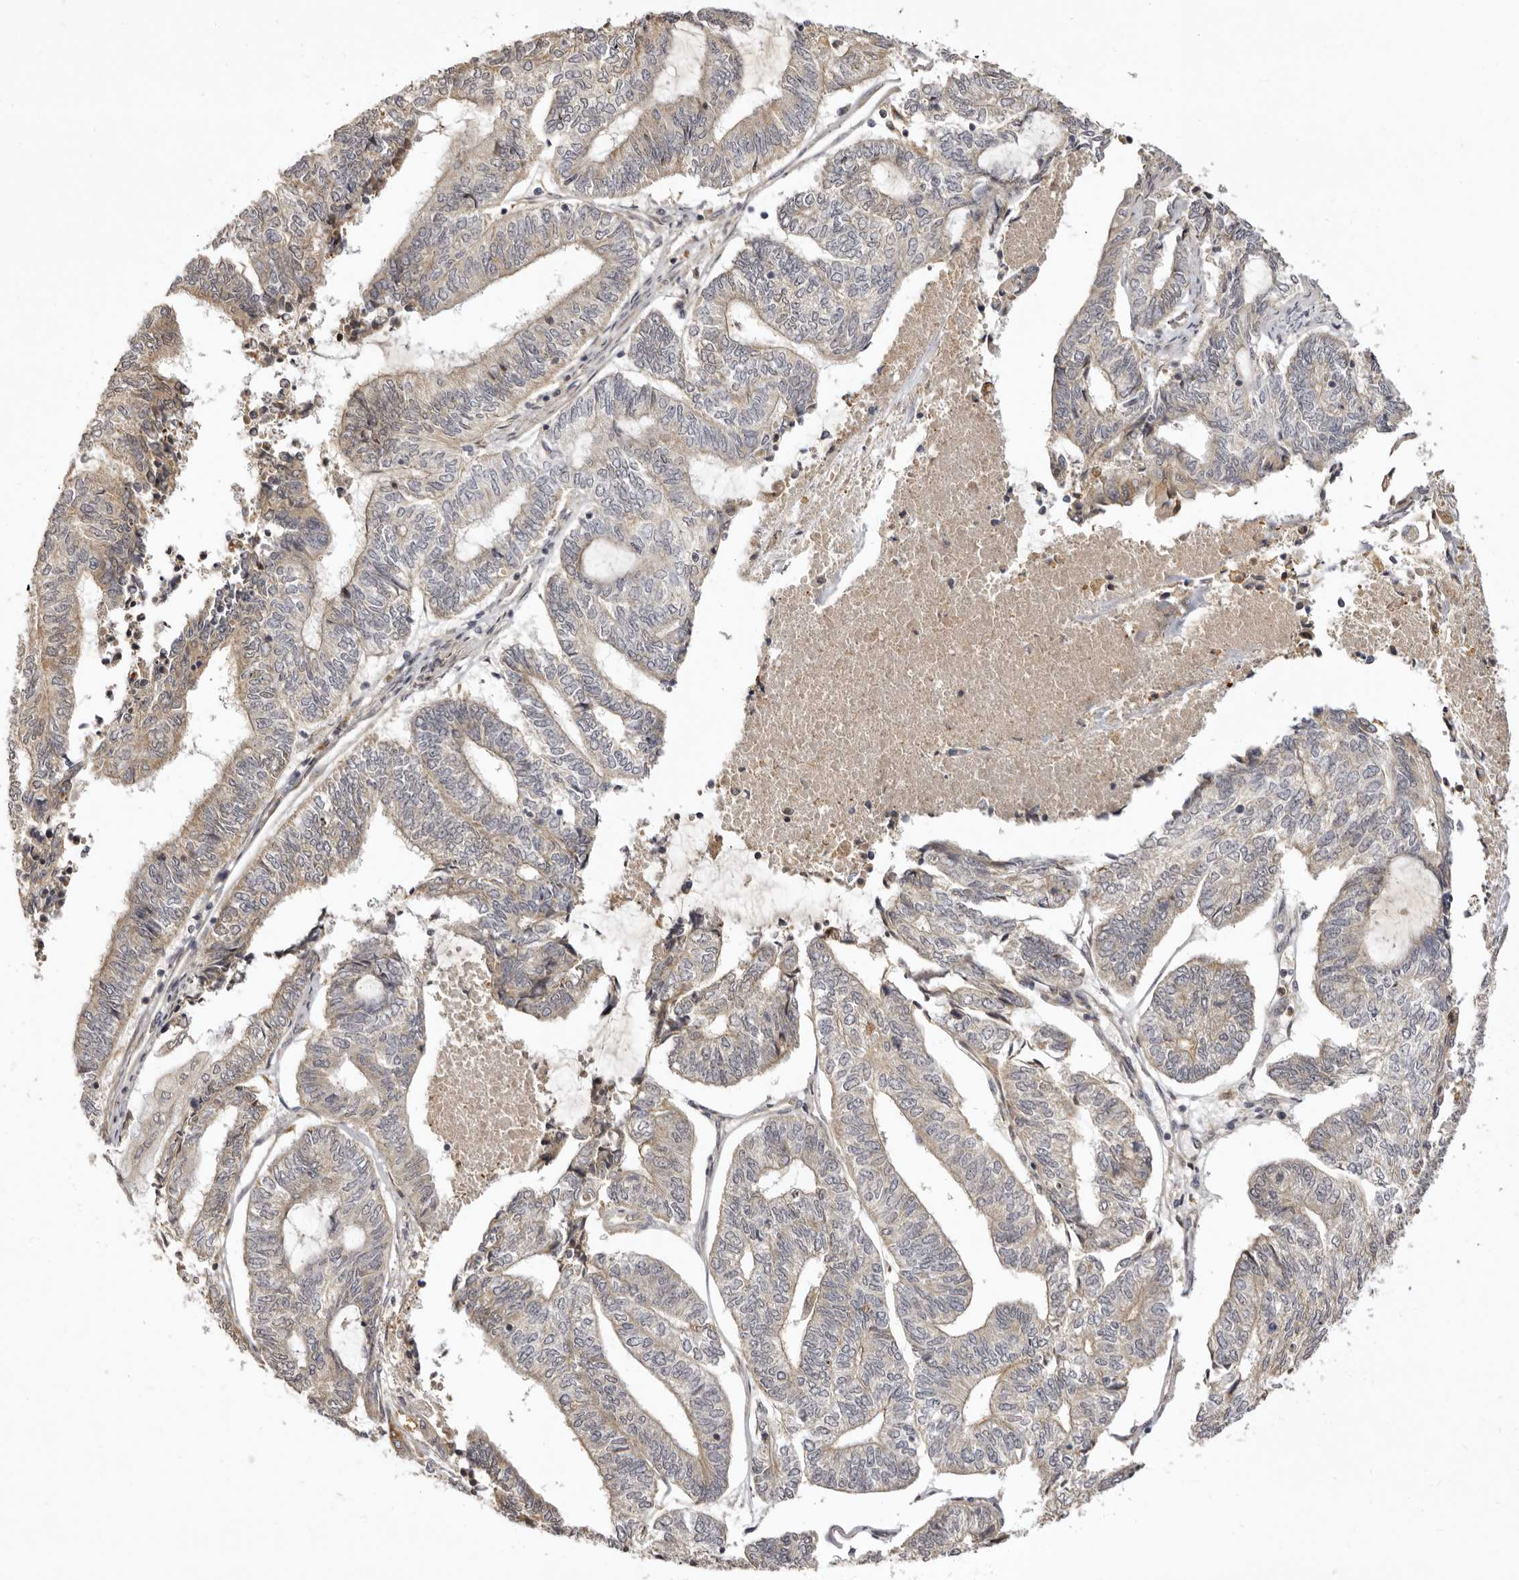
{"staining": {"intensity": "negative", "quantity": "none", "location": "none"}, "tissue": "endometrial cancer", "cell_type": "Tumor cells", "image_type": "cancer", "snomed": [{"axis": "morphology", "description": "Adenocarcinoma, NOS"}, {"axis": "topography", "description": "Uterus"}, {"axis": "topography", "description": "Endometrium"}], "caption": "Immunohistochemistry (IHC) of human adenocarcinoma (endometrial) reveals no staining in tumor cells.", "gene": "ZNF326", "patient": {"sex": "female", "age": 70}}